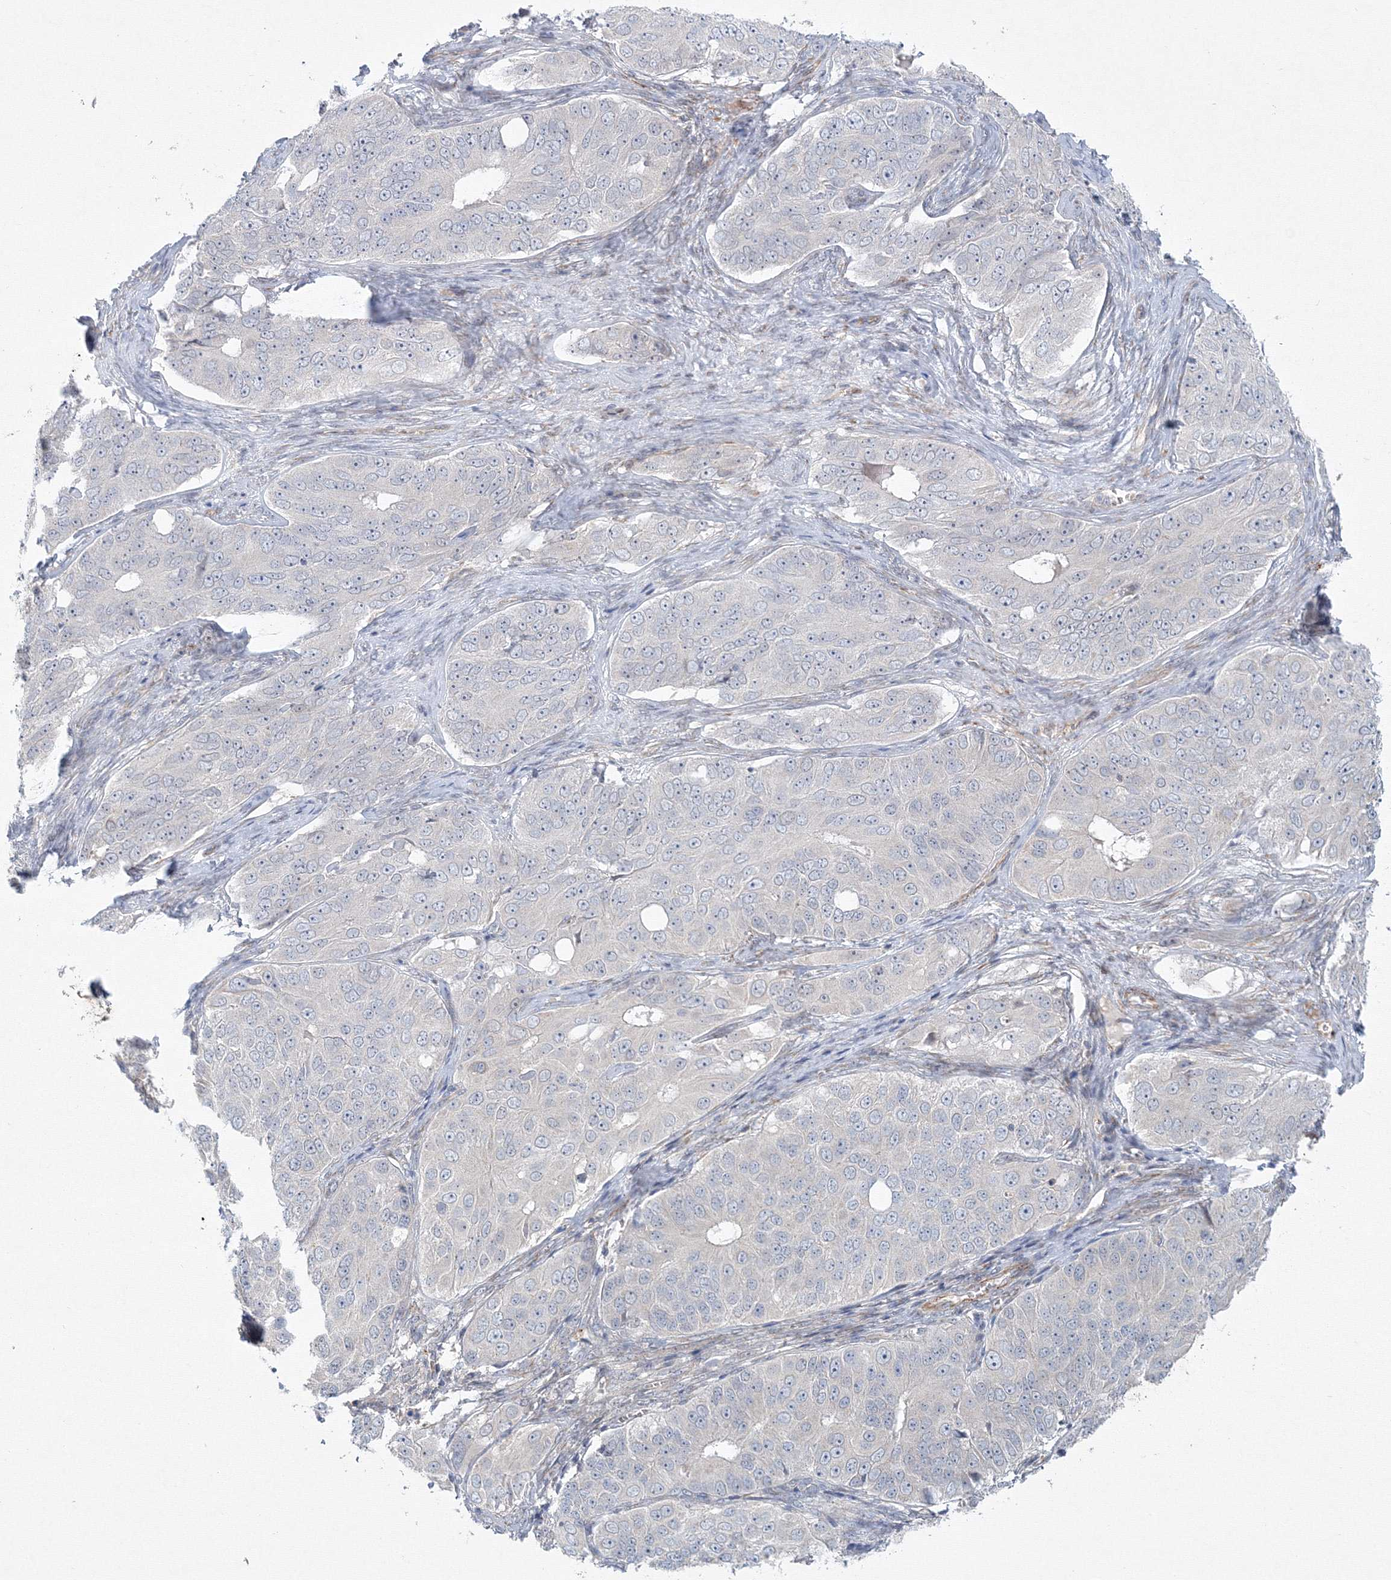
{"staining": {"intensity": "negative", "quantity": "none", "location": "none"}, "tissue": "ovarian cancer", "cell_type": "Tumor cells", "image_type": "cancer", "snomed": [{"axis": "morphology", "description": "Carcinoma, endometroid"}, {"axis": "topography", "description": "Ovary"}], "caption": "Immunohistochemistry (IHC) histopathology image of human ovarian endometroid carcinoma stained for a protein (brown), which shows no positivity in tumor cells.", "gene": "WDR49", "patient": {"sex": "female", "age": 51}}